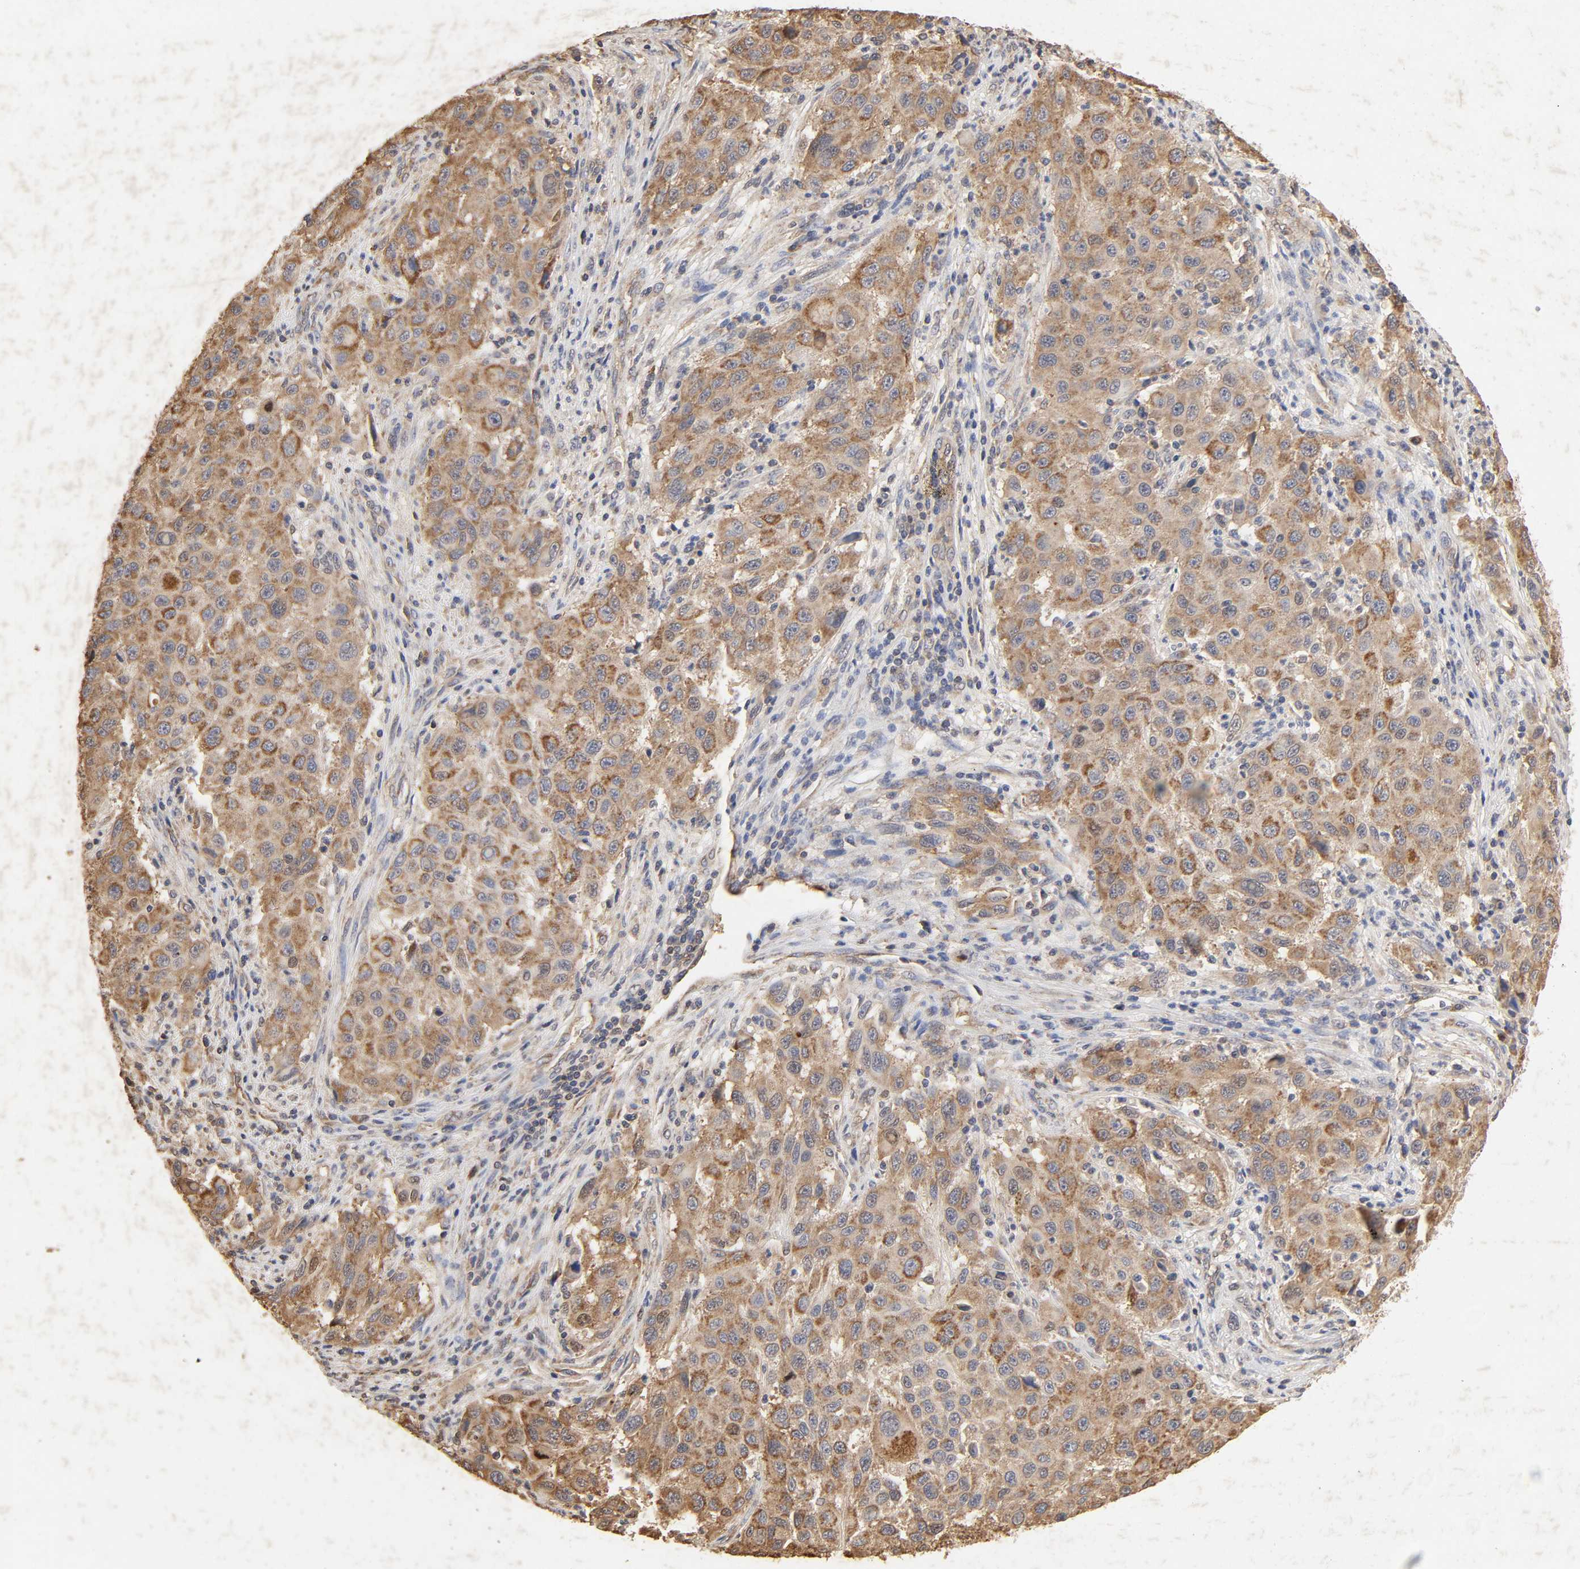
{"staining": {"intensity": "moderate", "quantity": ">75%", "location": "cytoplasmic/membranous"}, "tissue": "melanoma", "cell_type": "Tumor cells", "image_type": "cancer", "snomed": [{"axis": "morphology", "description": "Malignant melanoma, Metastatic site"}, {"axis": "topography", "description": "Lymph node"}], "caption": "There is medium levels of moderate cytoplasmic/membranous staining in tumor cells of melanoma, as demonstrated by immunohistochemical staining (brown color).", "gene": "CYCS", "patient": {"sex": "male", "age": 61}}